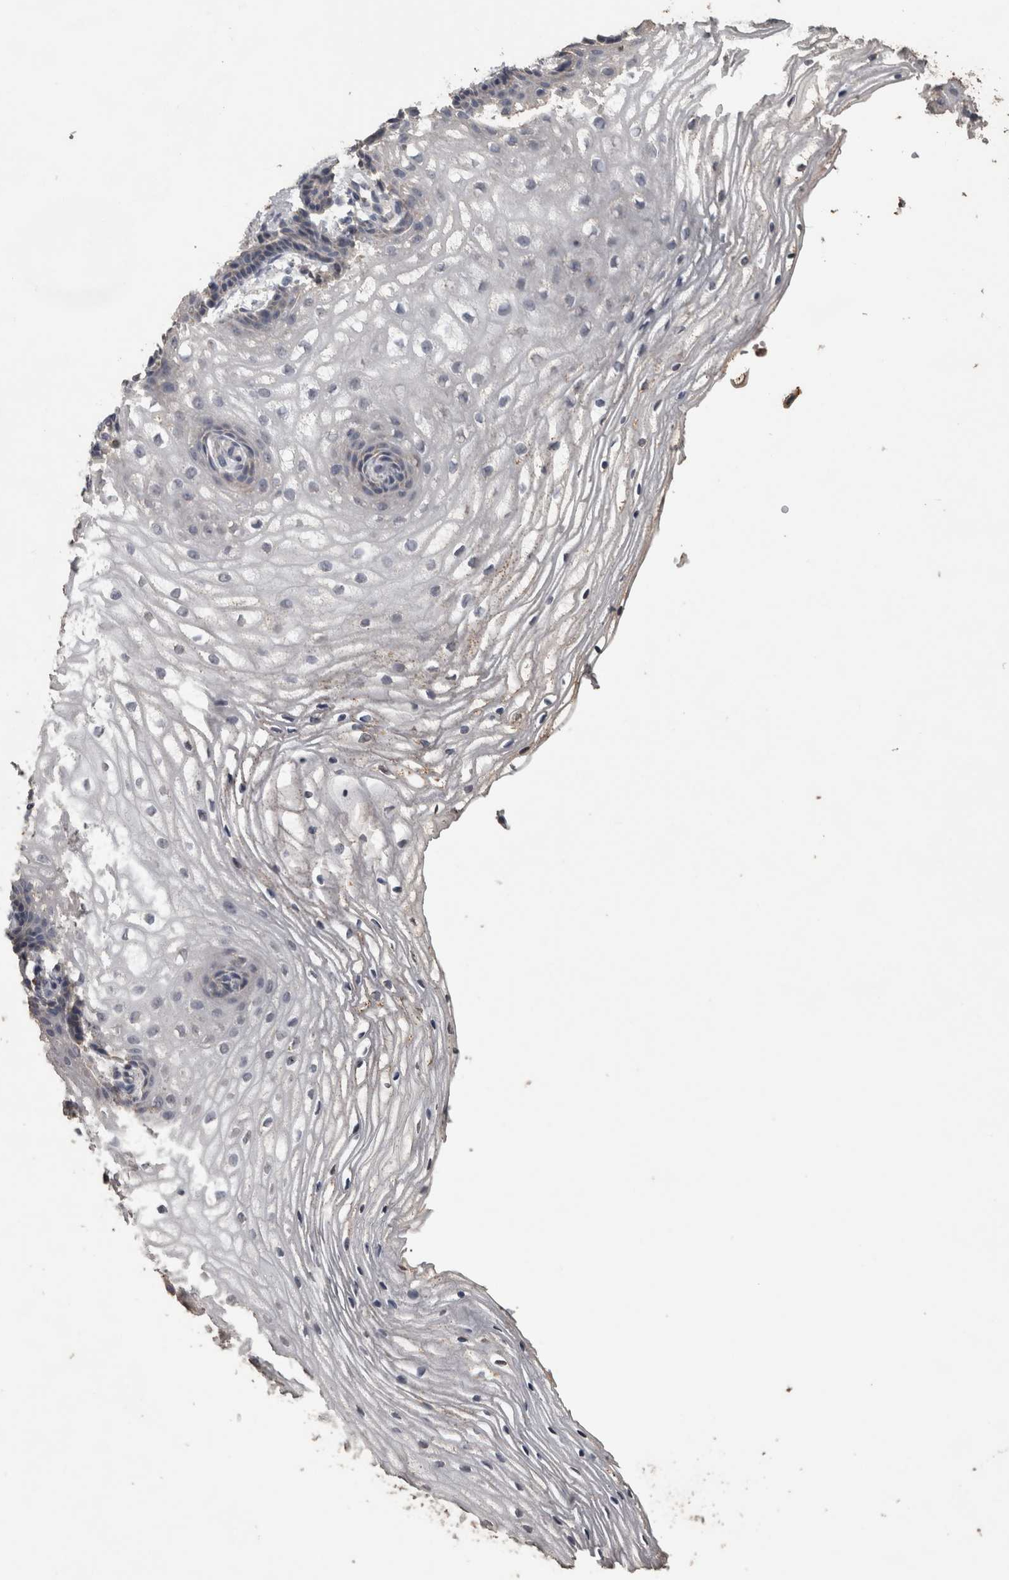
{"staining": {"intensity": "negative", "quantity": "none", "location": "none"}, "tissue": "vagina", "cell_type": "Squamous epithelial cells", "image_type": "normal", "snomed": [{"axis": "morphology", "description": "Normal tissue, NOS"}, {"axis": "topography", "description": "Vagina"}], "caption": "DAB immunohistochemical staining of unremarkable human vagina reveals no significant positivity in squamous epithelial cells. (DAB (3,3'-diaminobenzidine) immunohistochemistry (IHC), high magnification).", "gene": "ACADM", "patient": {"sex": "female", "age": 60}}